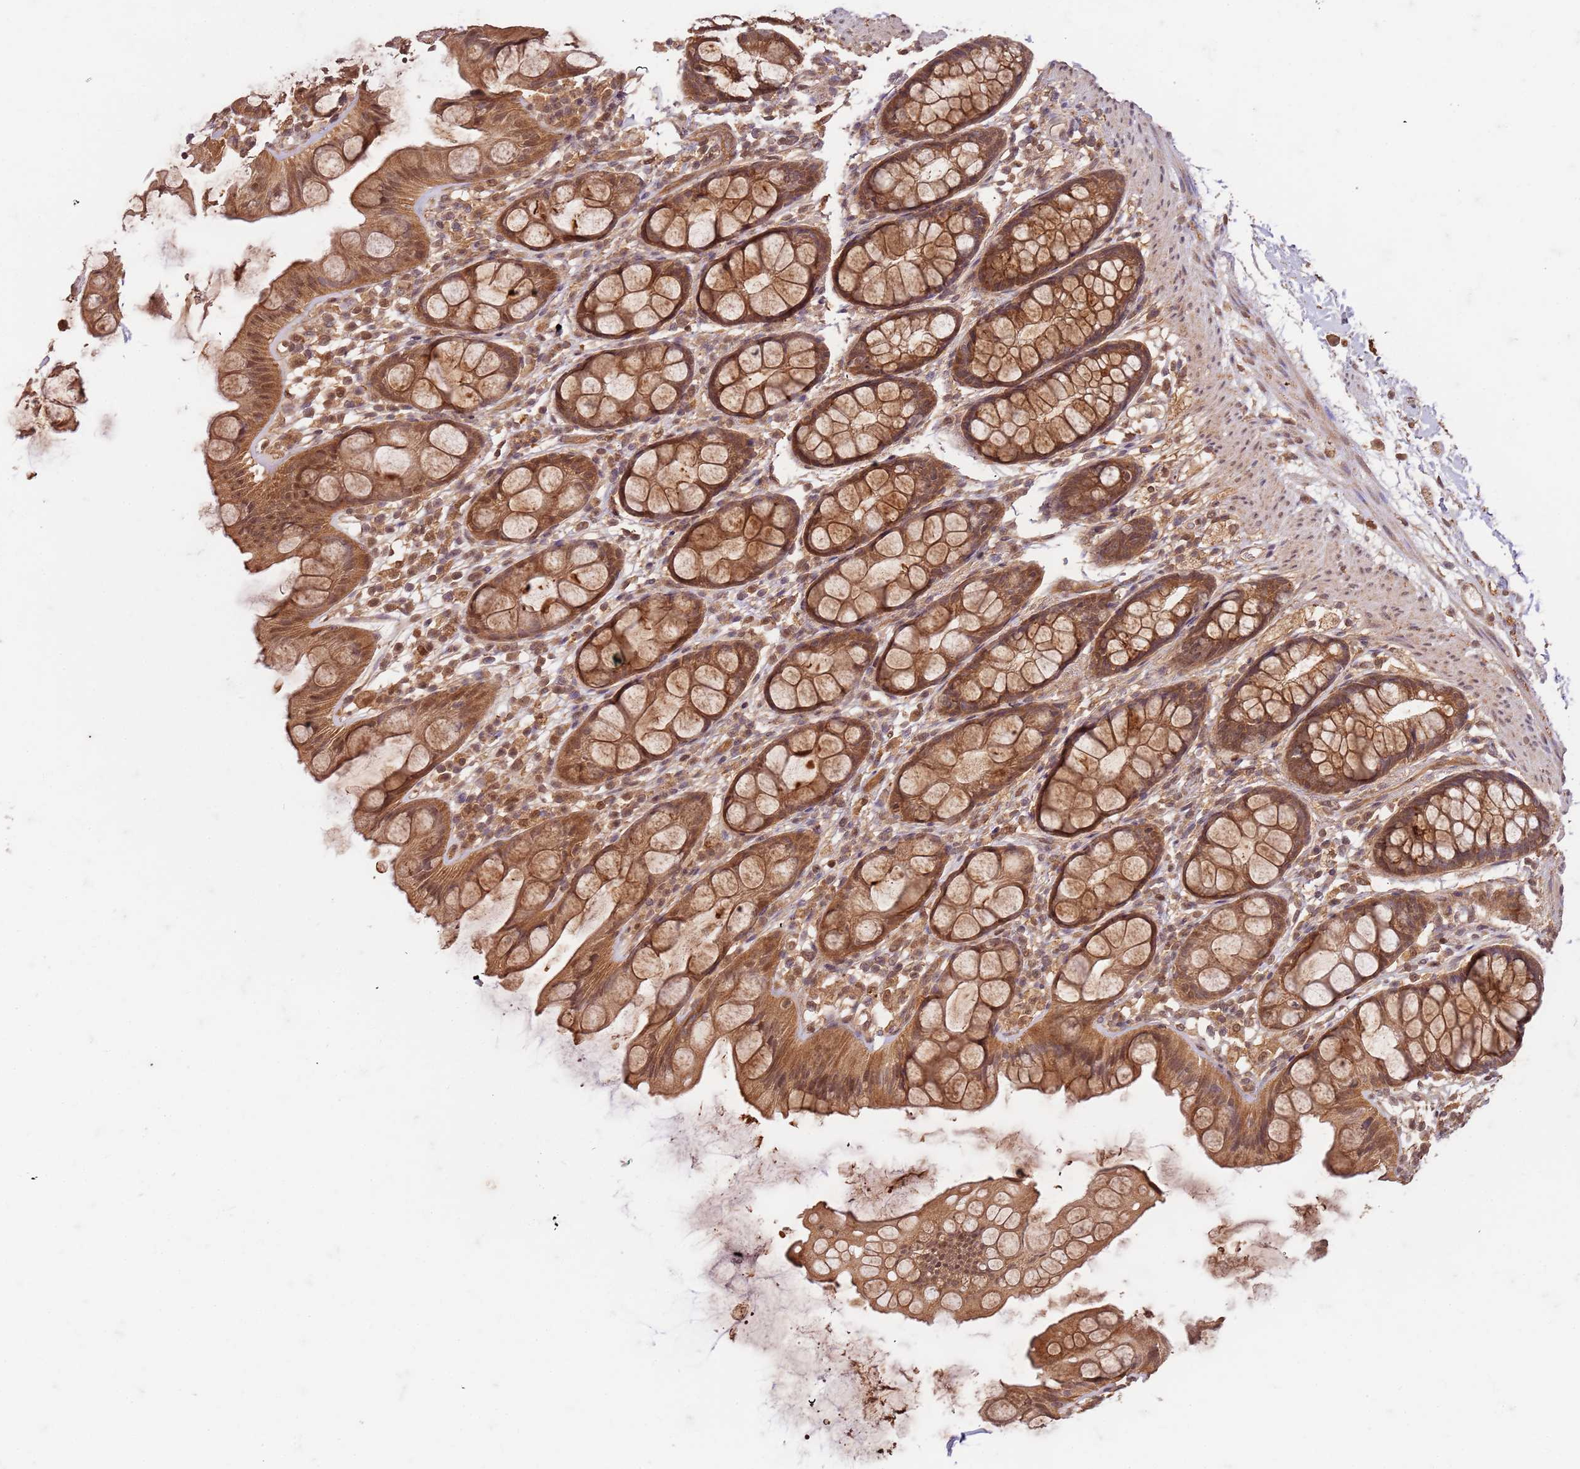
{"staining": {"intensity": "moderate", "quantity": ">75%", "location": "cytoplasmic/membranous,nuclear"}, "tissue": "rectum", "cell_type": "Glandular cells", "image_type": "normal", "snomed": [{"axis": "morphology", "description": "Normal tissue, NOS"}, {"axis": "topography", "description": "Rectum"}], "caption": "IHC photomicrograph of unremarkable rectum: human rectum stained using IHC shows medium levels of moderate protein expression localized specifically in the cytoplasmic/membranous,nuclear of glandular cells, appearing as a cytoplasmic/membranous,nuclear brown color.", "gene": "UBE3A", "patient": {"sex": "female", "age": 65}}